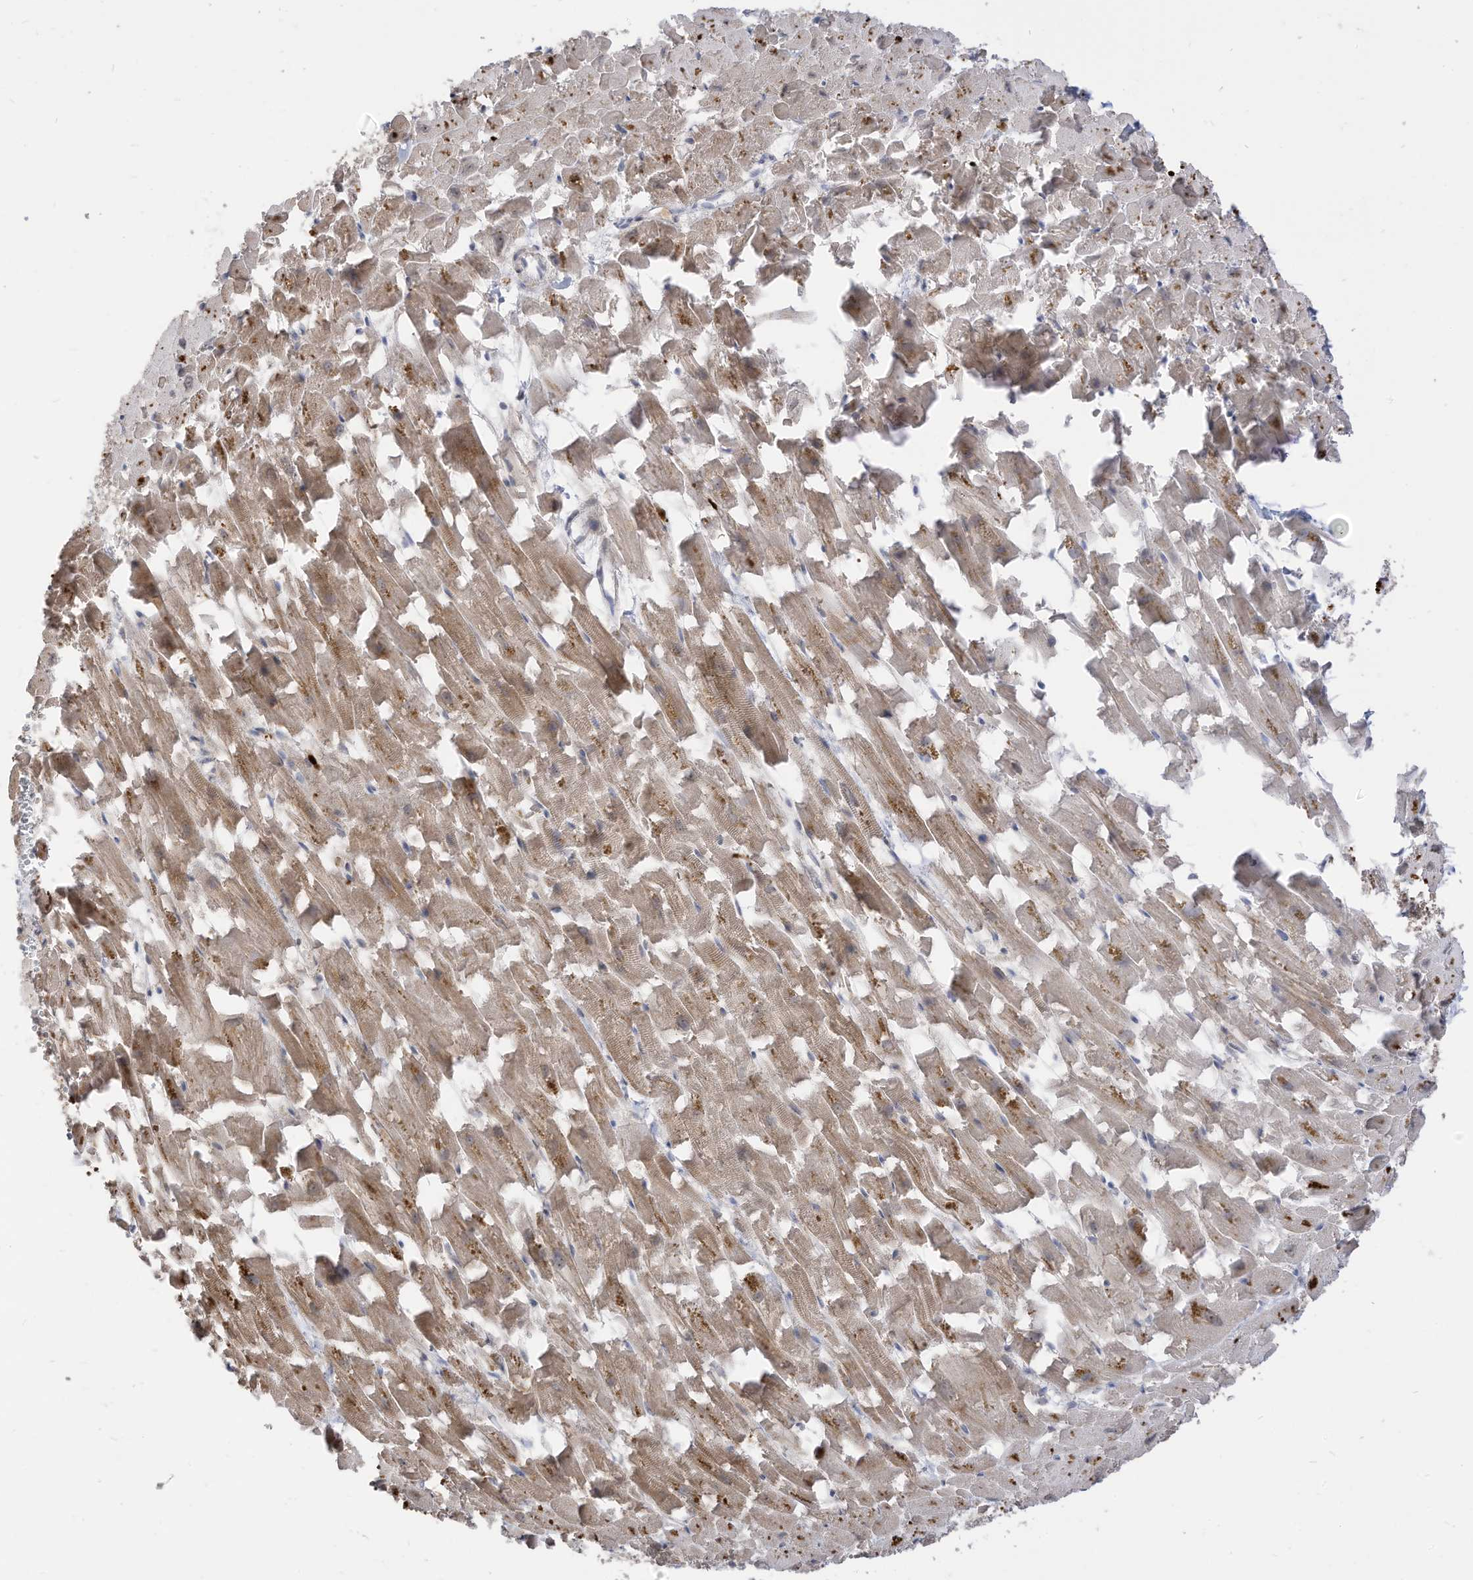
{"staining": {"intensity": "moderate", "quantity": ">75%", "location": "cytoplasmic/membranous"}, "tissue": "heart muscle", "cell_type": "Cardiomyocytes", "image_type": "normal", "snomed": [{"axis": "morphology", "description": "Normal tissue, NOS"}, {"axis": "topography", "description": "Heart"}], "caption": "Moderate cytoplasmic/membranous positivity for a protein is present in about >75% of cardiomyocytes of unremarkable heart muscle using IHC.", "gene": "CNKSR1", "patient": {"sex": "female", "age": 64}}